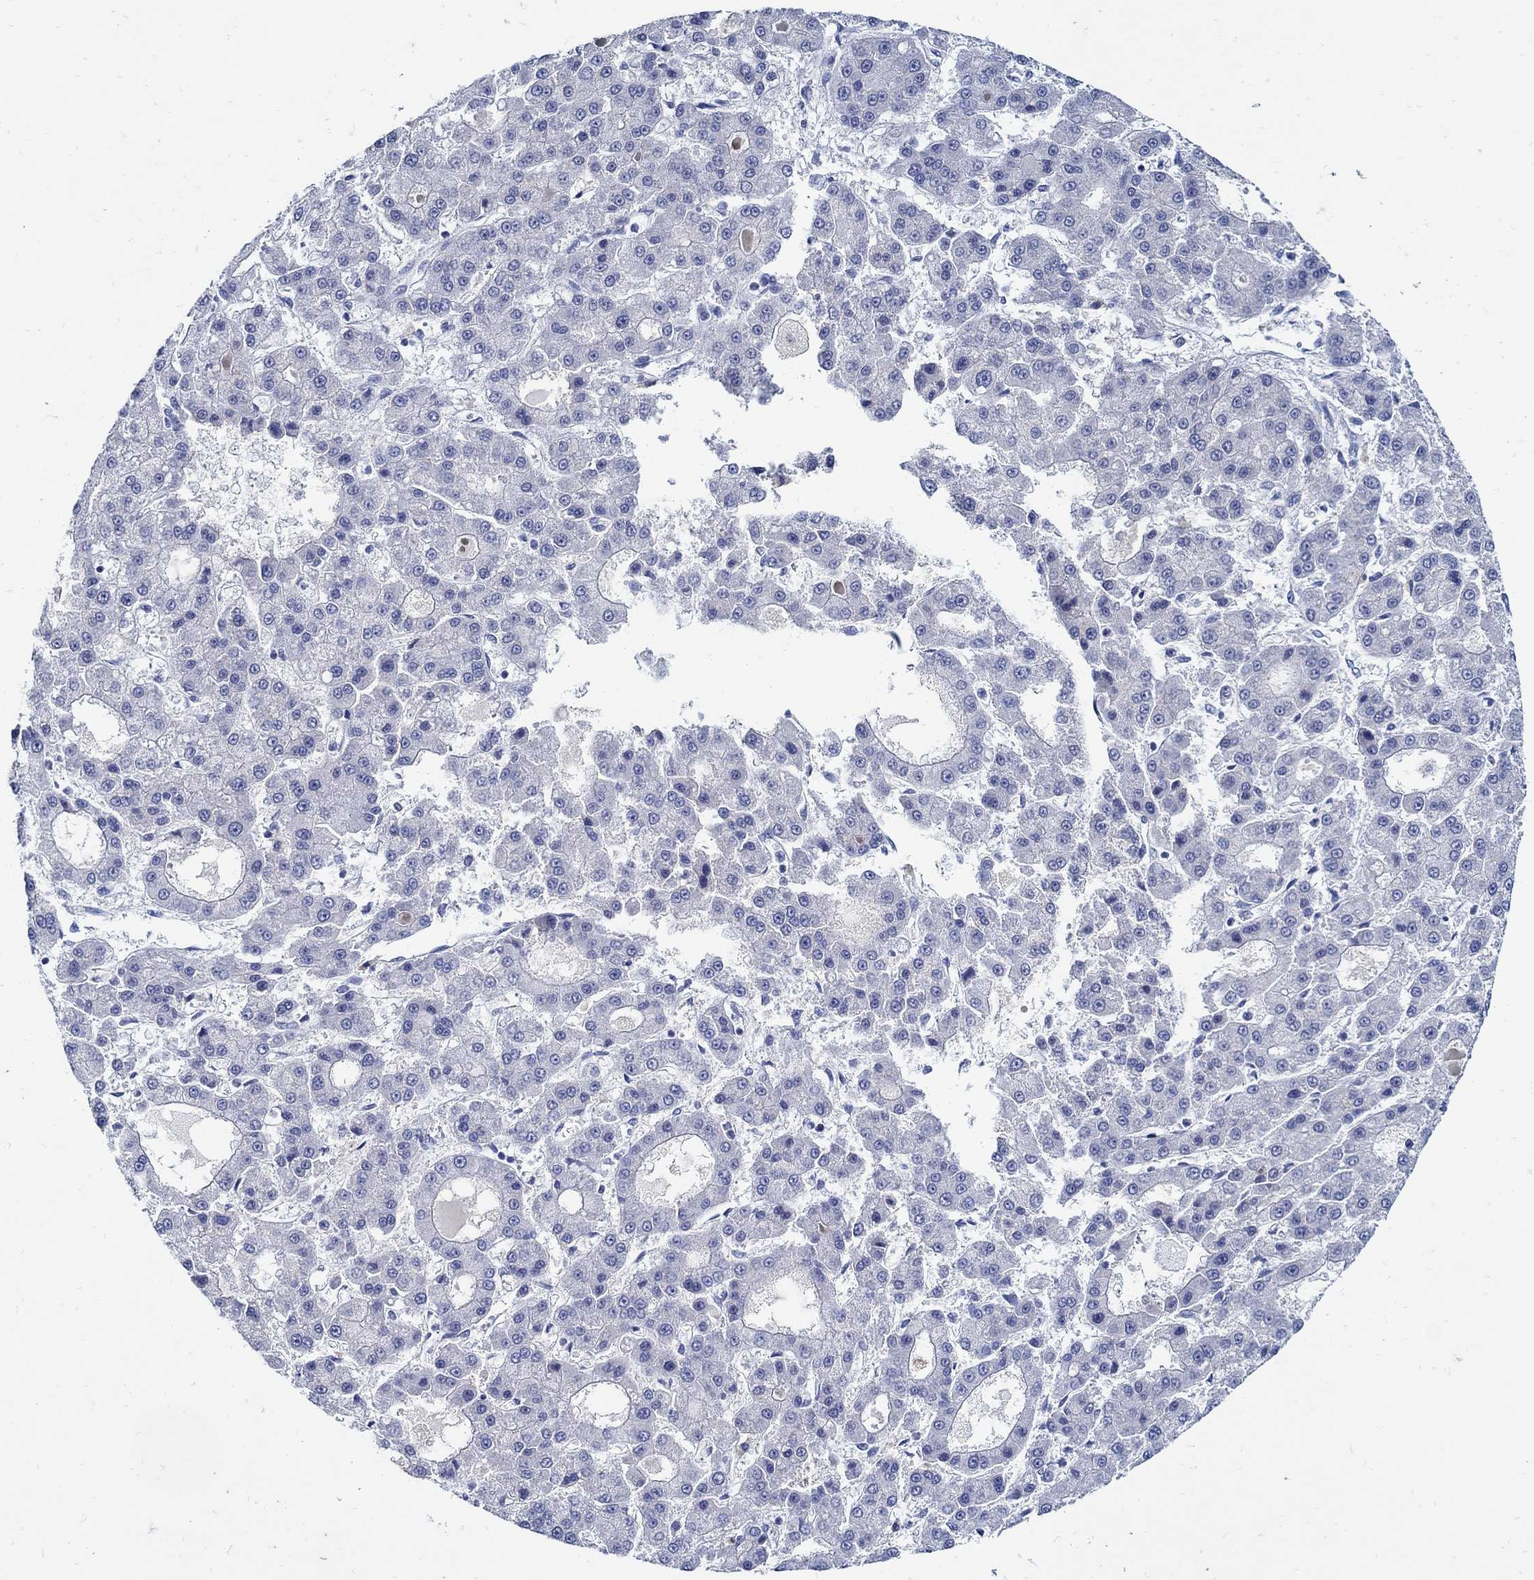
{"staining": {"intensity": "negative", "quantity": "none", "location": "none"}, "tissue": "liver cancer", "cell_type": "Tumor cells", "image_type": "cancer", "snomed": [{"axis": "morphology", "description": "Carcinoma, Hepatocellular, NOS"}, {"axis": "topography", "description": "Liver"}], "caption": "Immunohistochemical staining of liver cancer (hepatocellular carcinoma) displays no significant expression in tumor cells.", "gene": "PAX9", "patient": {"sex": "male", "age": 70}}